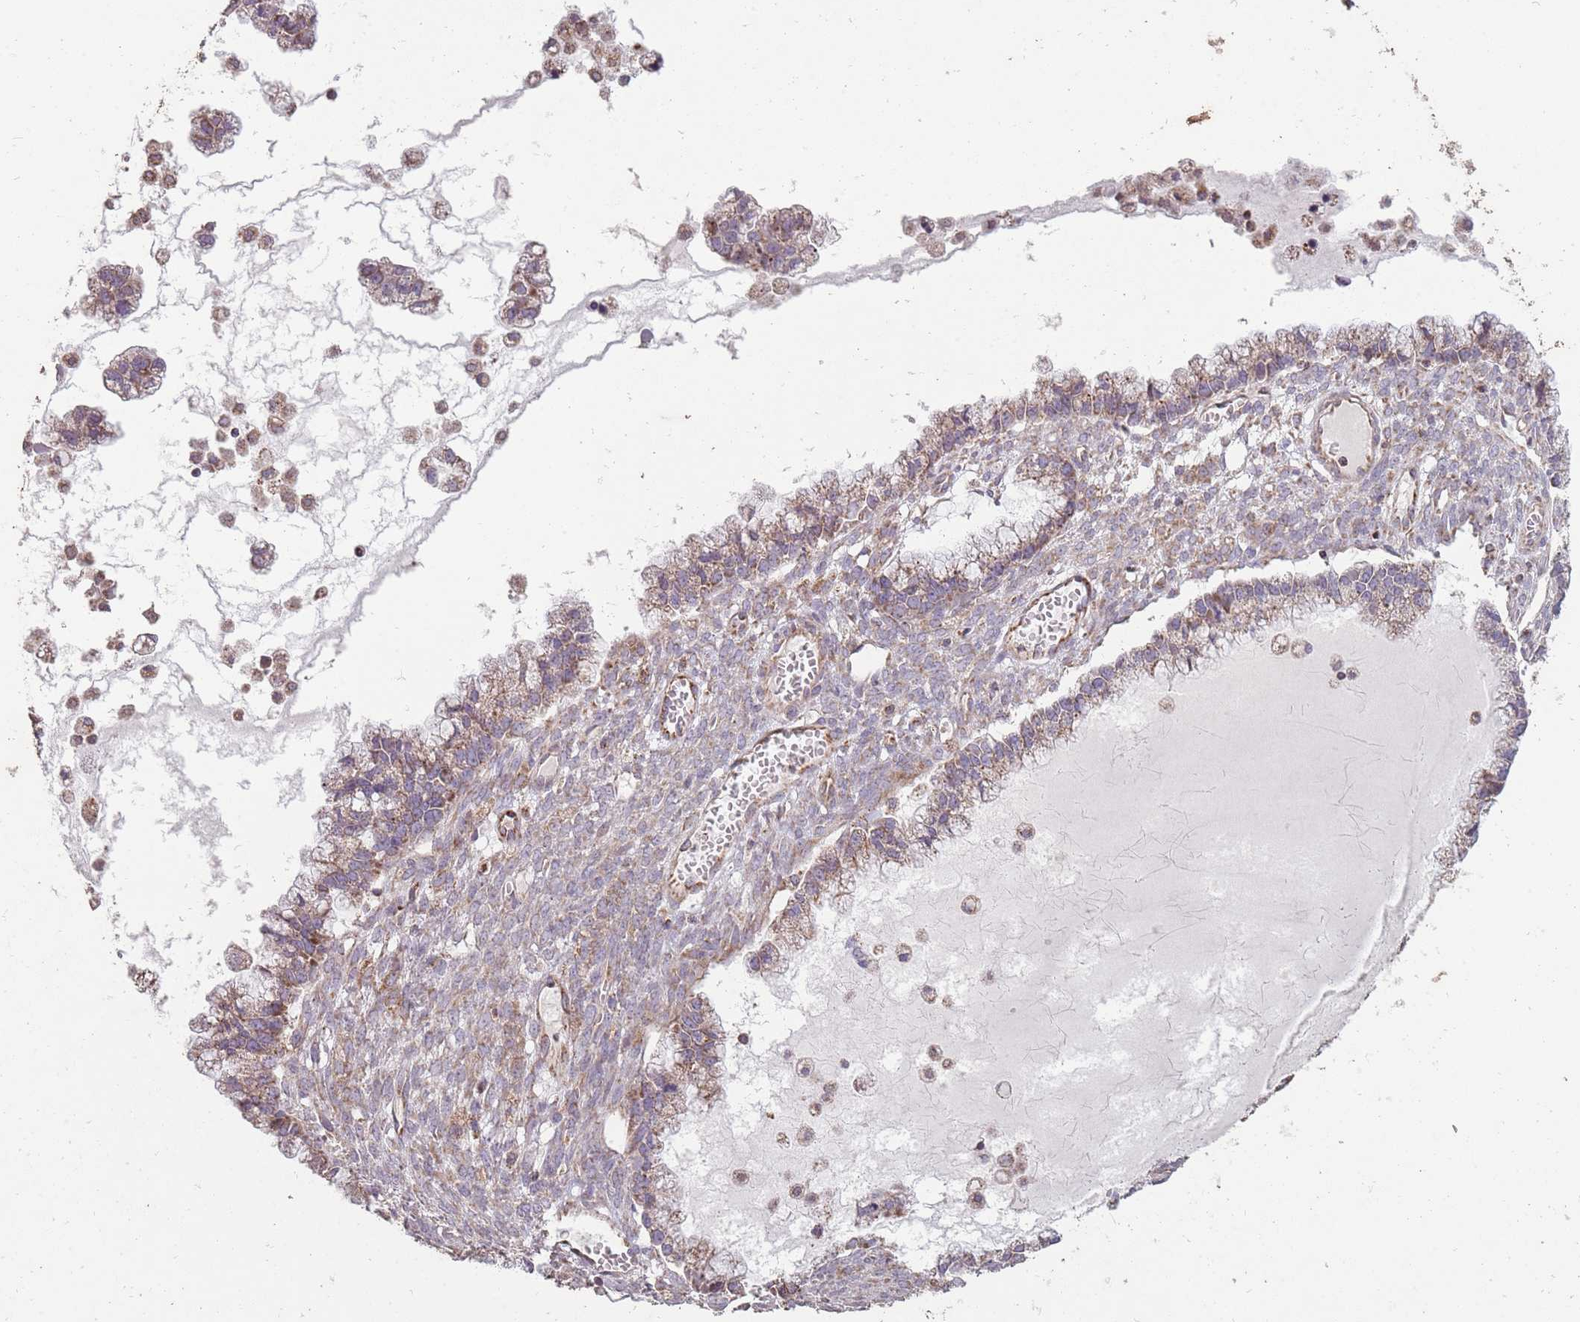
{"staining": {"intensity": "strong", "quantity": ">75%", "location": "cytoplasmic/membranous"}, "tissue": "ovarian cancer", "cell_type": "Tumor cells", "image_type": "cancer", "snomed": [{"axis": "morphology", "description": "Cystadenocarcinoma, mucinous, NOS"}, {"axis": "topography", "description": "Ovary"}], "caption": "Immunohistochemistry histopathology image of human ovarian mucinous cystadenocarcinoma stained for a protein (brown), which shows high levels of strong cytoplasmic/membranous positivity in approximately >75% of tumor cells.", "gene": "CNOT8", "patient": {"sex": "female", "age": 72}}